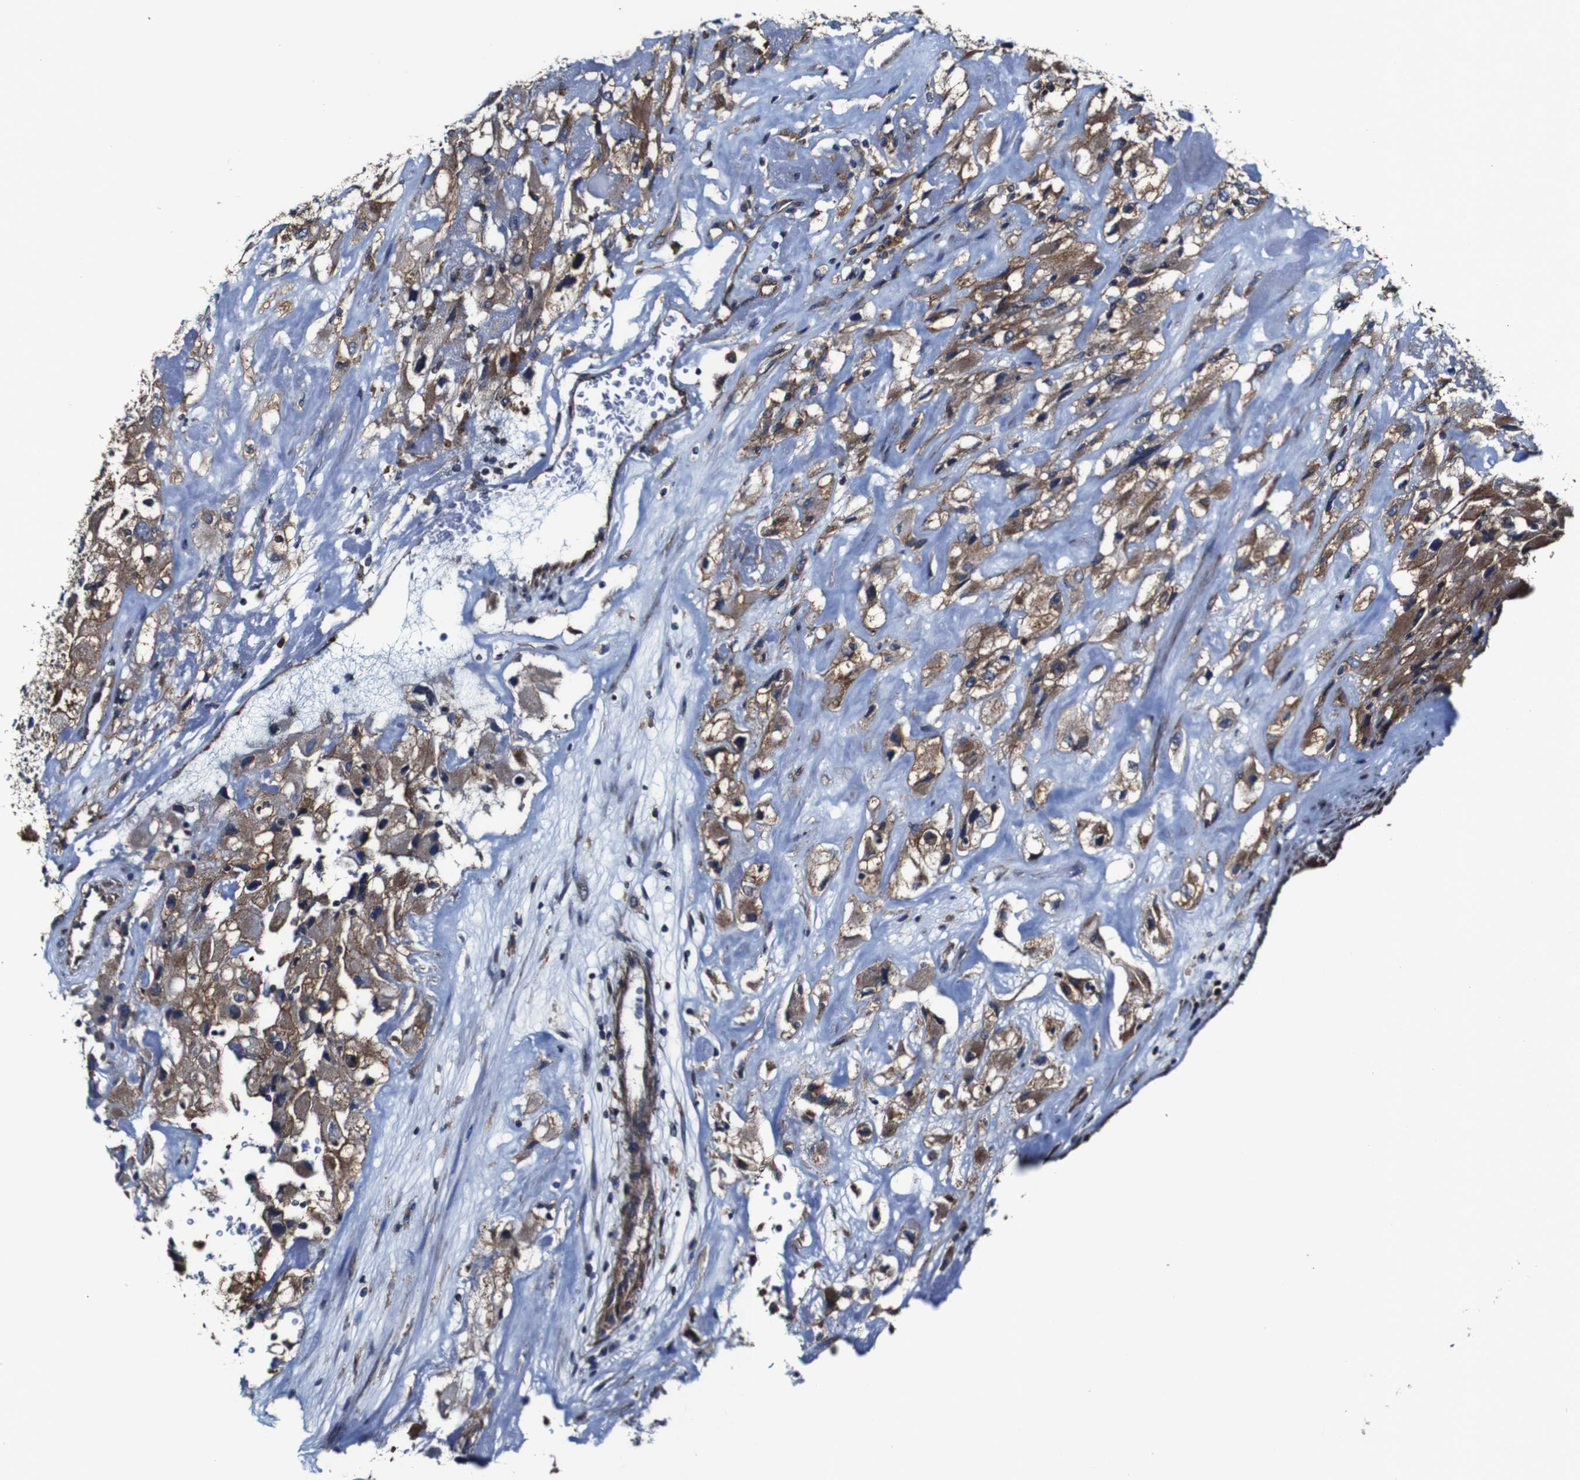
{"staining": {"intensity": "moderate", "quantity": ">75%", "location": "cytoplasmic/membranous"}, "tissue": "renal cancer", "cell_type": "Tumor cells", "image_type": "cancer", "snomed": [{"axis": "morphology", "description": "Adenocarcinoma, NOS"}, {"axis": "topography", "description": "Kidney"}], "caption": "Protein staining of renal adenocarcinoma tissue demonstrates moderate cytoplasmic/membranous staining in about >75% of tumor cells.", "gene": "CSF1R", "patient": {"sex": "female", "age": 52}}